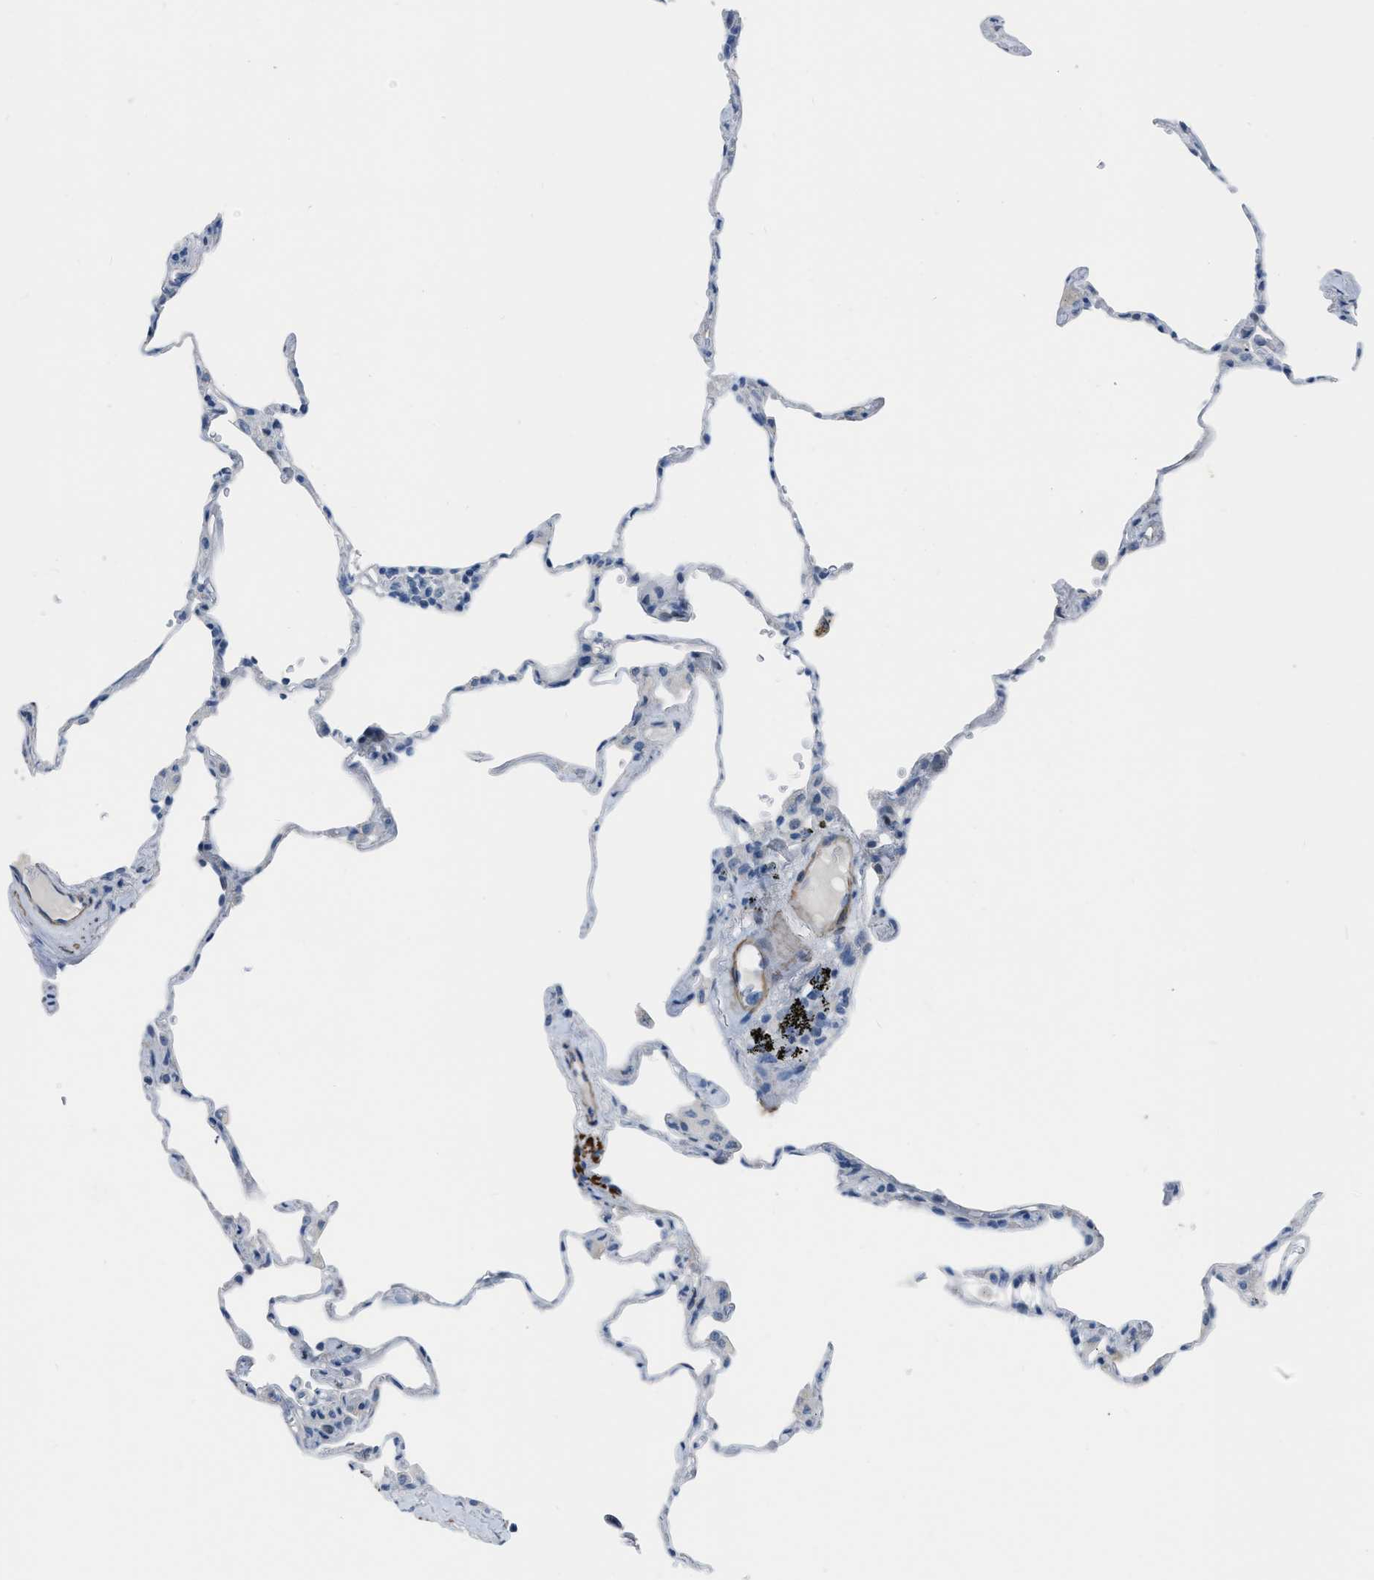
{"staining": {"intensity": "negative", "quantity": "none", "location": "none"}, "tissue": "lung", "cell_type": "Alveolar cells", "image_type": "normal", "snomed": [{"axis": "morphology", "description": "Normal tissue, NOS"}, {"axis": "topography", "description": "Lung"}], "caption": "IHC image of benign human lung stained for a protein (brown), which displays no positivity in alveolar cells.", "gene": "SPATC1L", "patient": {"sex": "male", "age": 59}}